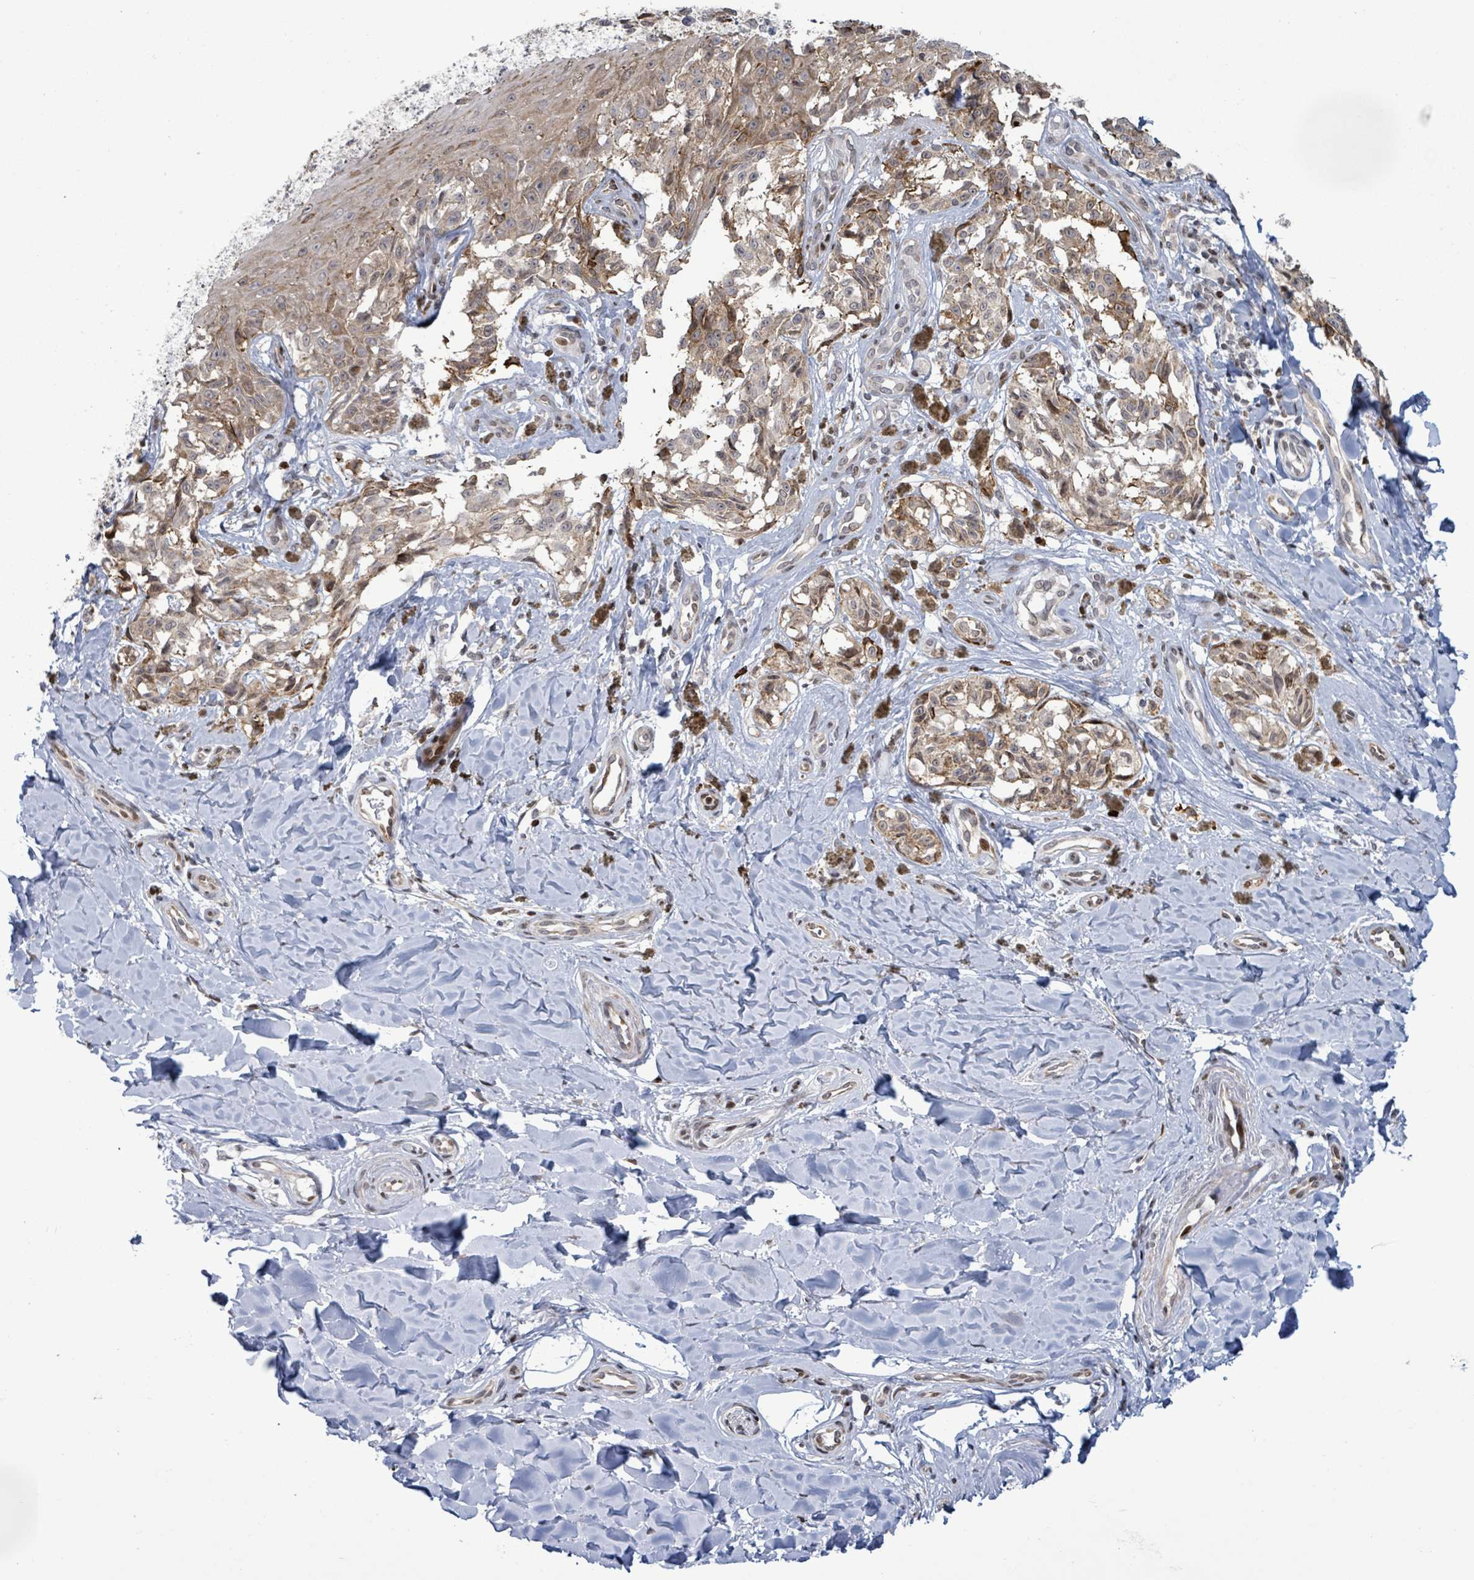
{"staining": {"intensity": "moderate", "quantity": ">75%", "location": "cytoplasmic/membranous,nuclear"}, "tissue": "melanoma", "cell_type": "Tumor cells", "image_type": "cancer", "snomed": [{"axis": "morphology", "description": "Malignant melanoma, NOS"}, {"axis": "topography", "description": "Skin"}], "caption": "The micrograph displays a brown stain indicating the presence of a protein in the cytoplasmic/membranous and nuclear of tumor cells in melanoma. Nuclei are stained in blue.", "gene": "FNDC4", "patient": {"sex": "female", "age": 65}}